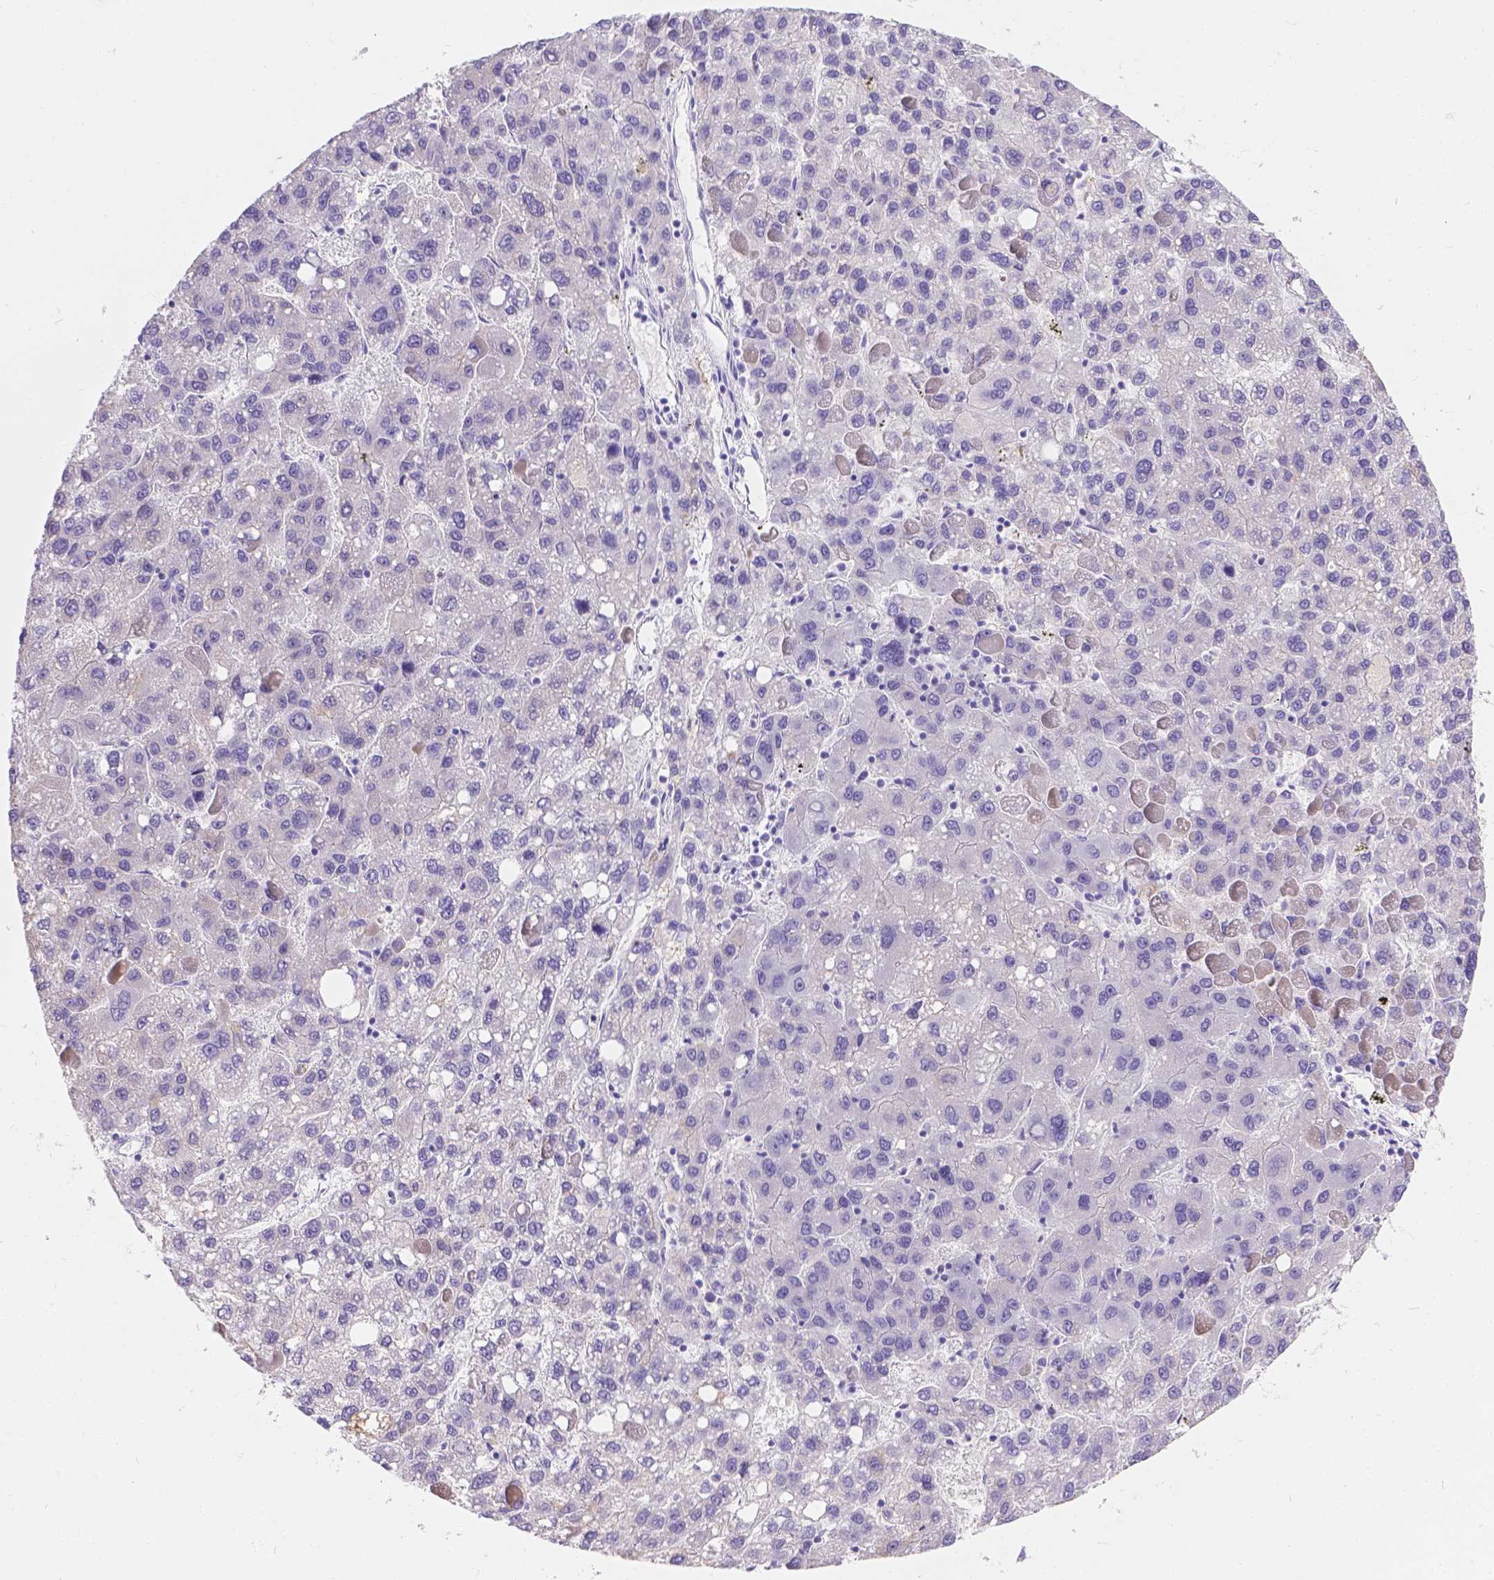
{"staining": {"intensity": "negative", "quantity": "none", "location": "none"}, "tissue": "liver cancer", "cell_type": "Tumor cells", "image_type": "cancer", "snomed": [{"axis": "morphology", "description": "Carcinoma, Hepatocellular, NOS"}, {"axis": "topography", "description": "Liver"}], "caption": "Tumor cells show no significant expression in liver hepatocellular carcinoma.", "gene": "GNRHR", "patient": {"sex": "female", "age": 82}}